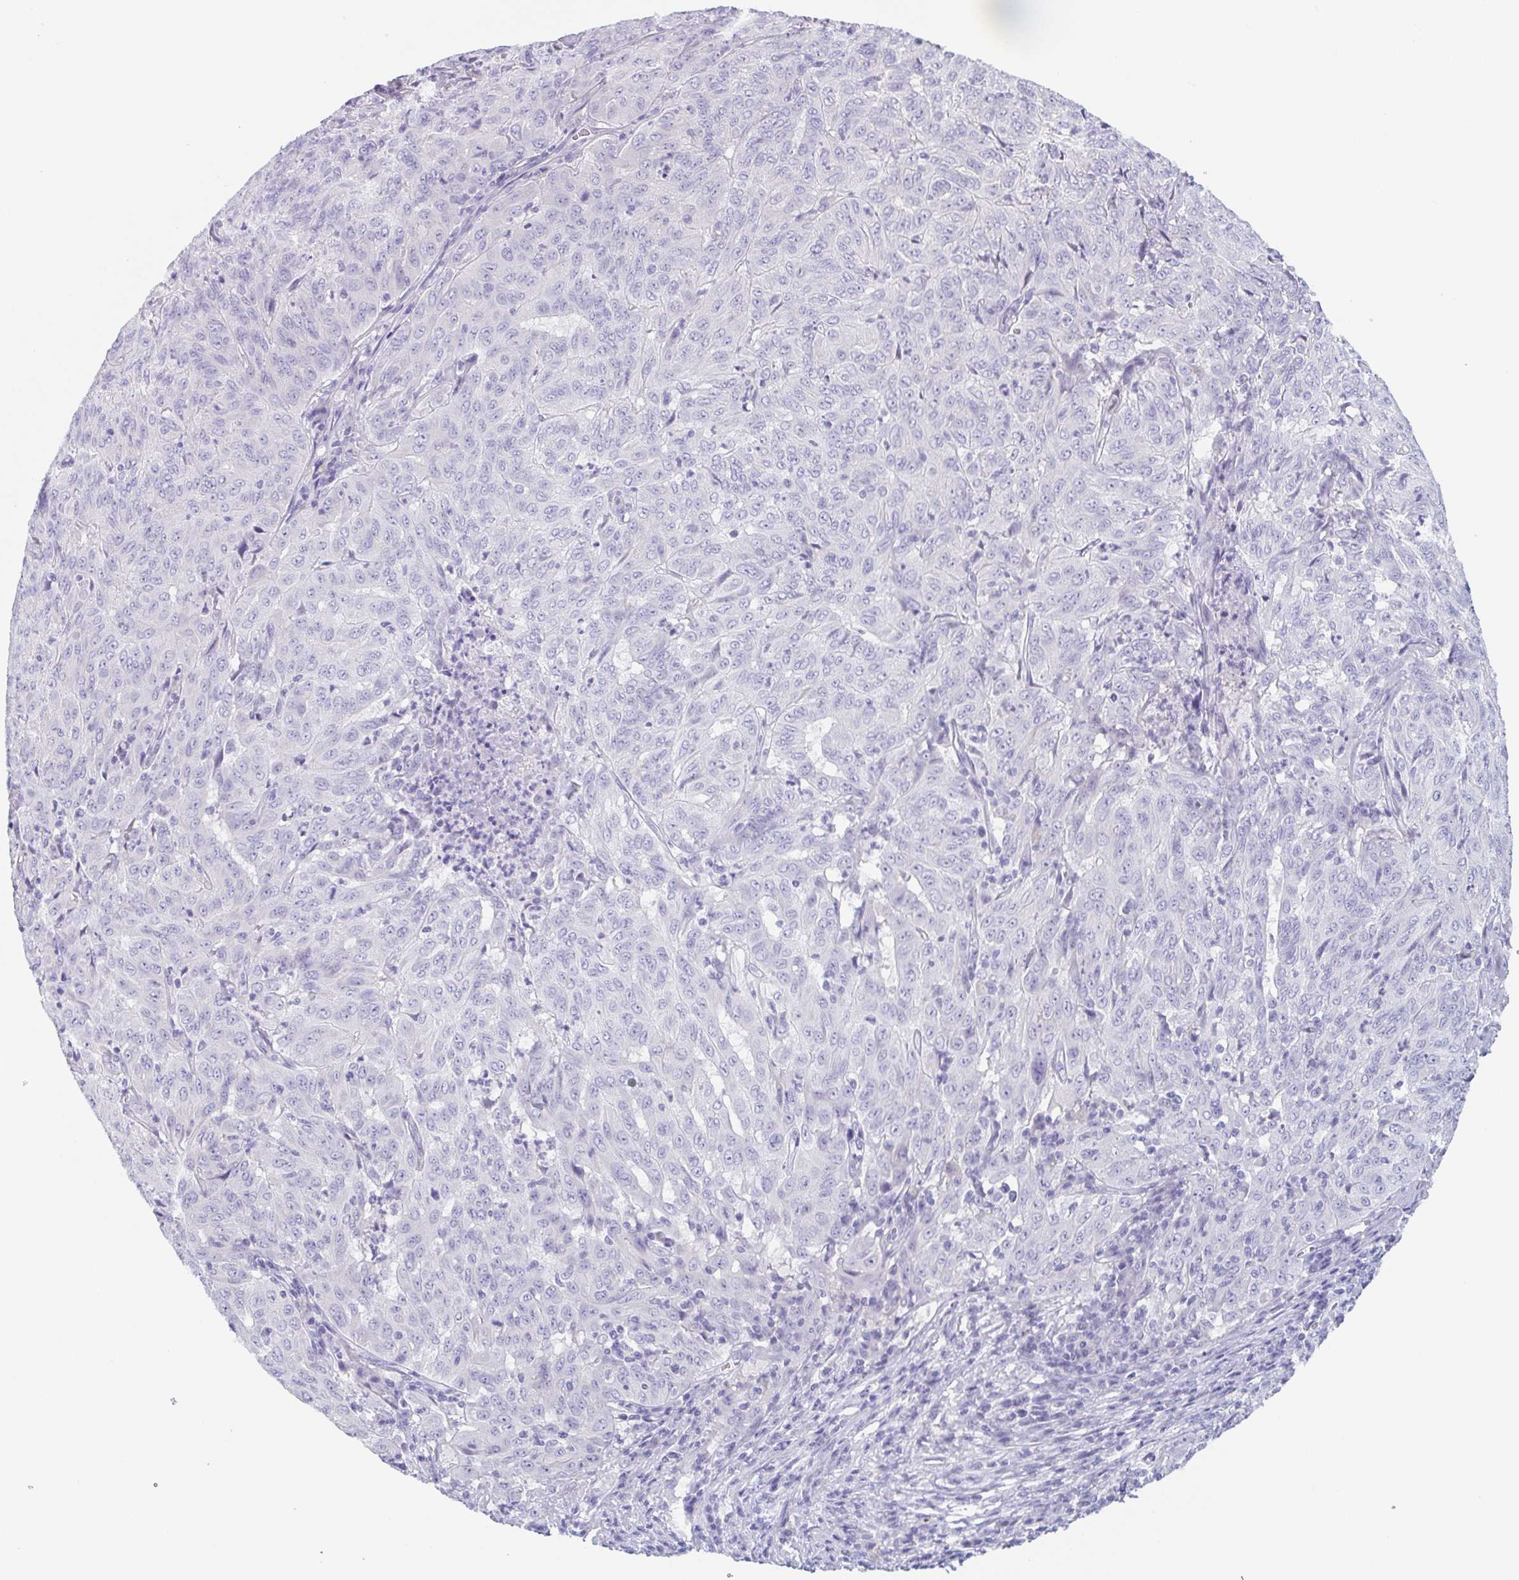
{"staining": {"intensity": "negative", "quantity": "none", "location": "none"}, "tissue": "pancreatic cancer", "cell_type": "Tumor cells", "image_type": "cancer", "snomed": [{"axis": "morphology", "description": "Adenocarcinoma, NOS"}, {"axis": "topography", "description": "Pancreas"}], "caption": "Pancreatic adenocarcinoma stained for a protein using IHC displays no positivity tumor cells.", "gene": "TAGLN3", "patient": {"sex": "male", "age": 63}}